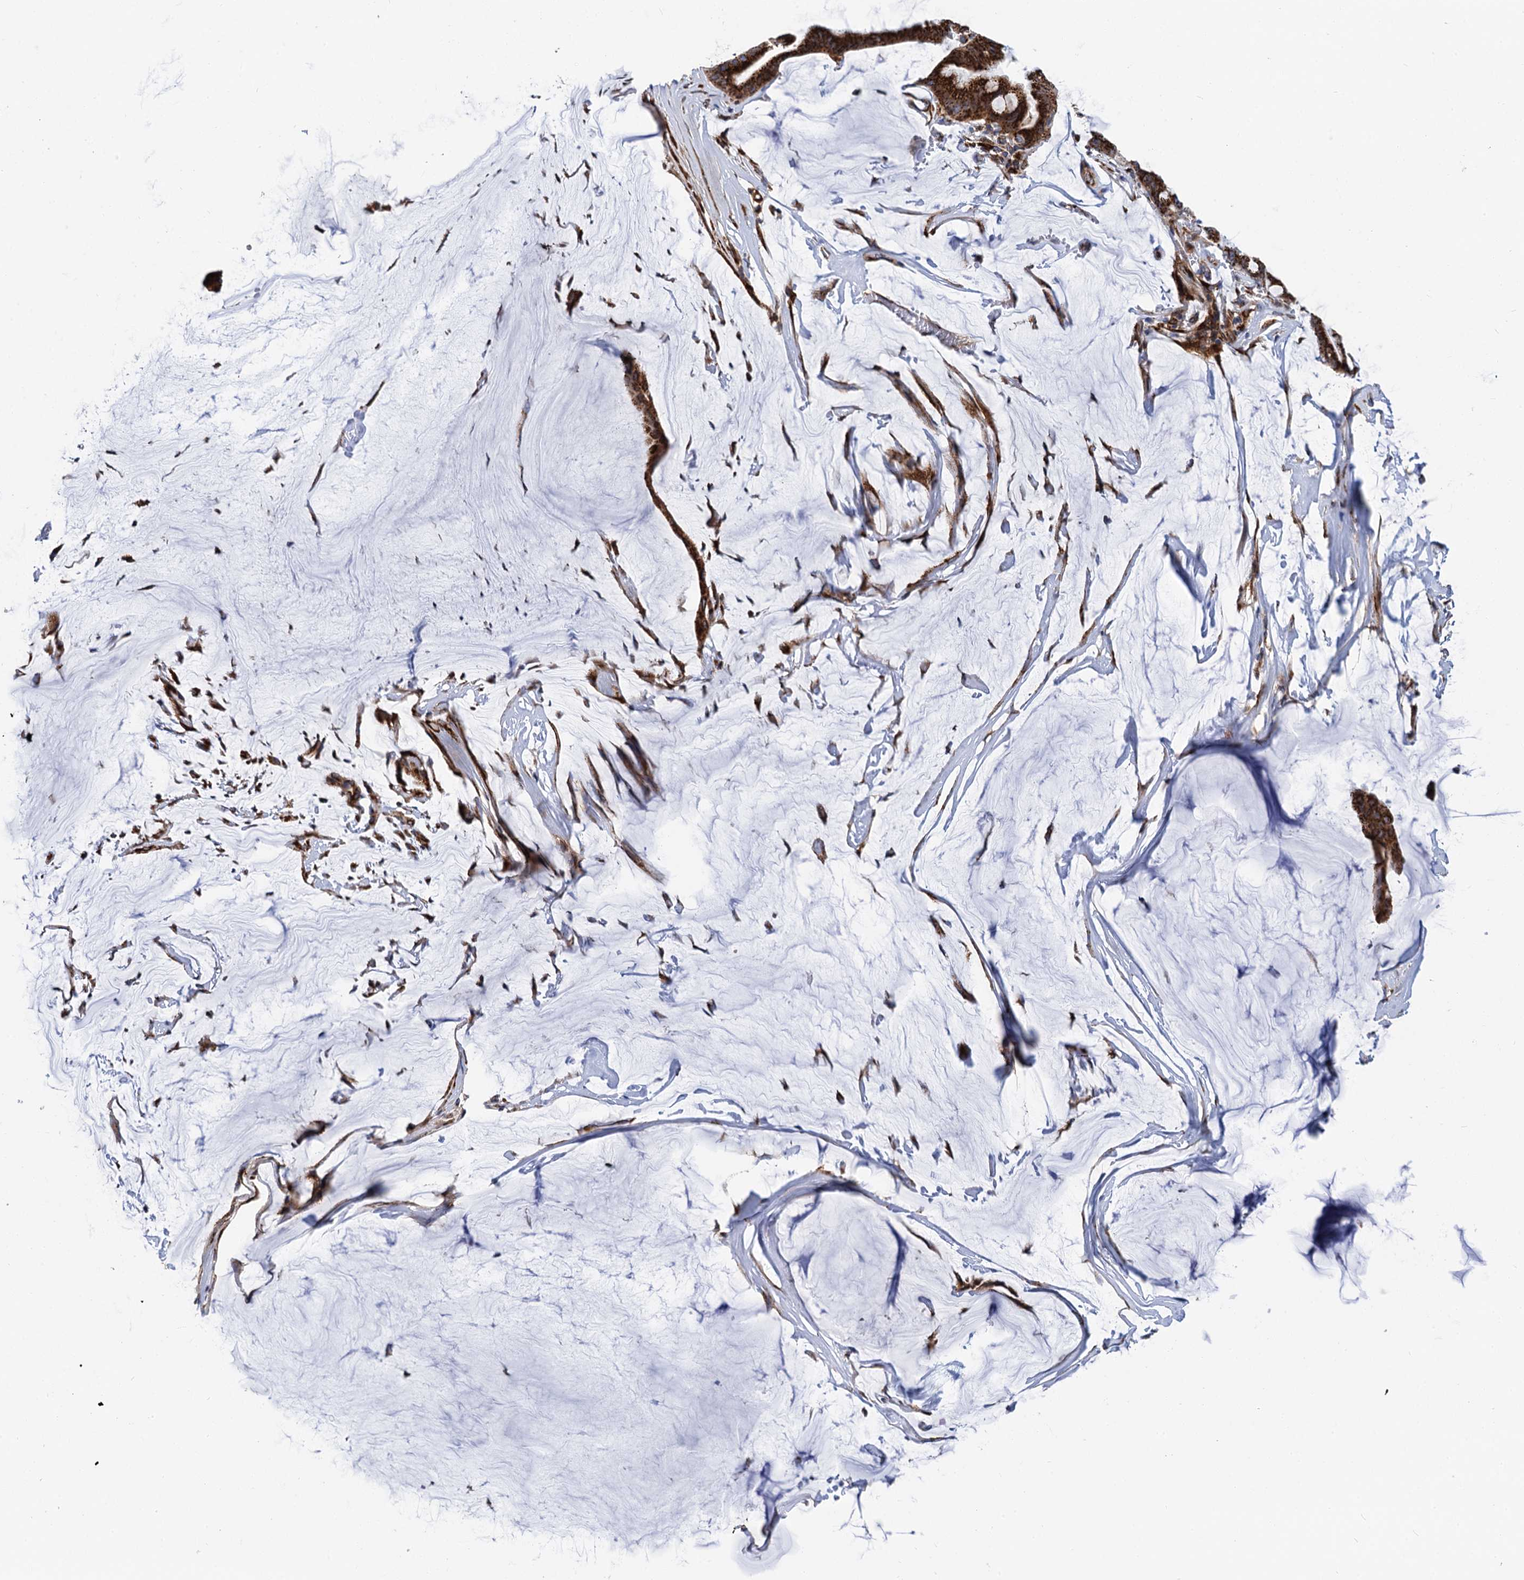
{"staining": {"intensity": "strong", "quantity": ">75%", "location": "cytoplasmic/membranous"}, "tissue": "ovarian cancer", "cell_type": "Tumor cells", "image_type": "cancer", "snomed": [{"axis": "morphology", "description": "Cystadenocarcinoma, mucinous, NOS"}, {"axis": "topography", "description": "Ovary"}], "caption": "Immunohistochemical staining of human ovarian cancer (mucinous cystadenocarcinoma) reveals strong cytoplasmic/membranous protein staining in approximately >75% of tumor cells.", "gene": "SUPT20H", "patient": {"sex": "female", "age": 73}}